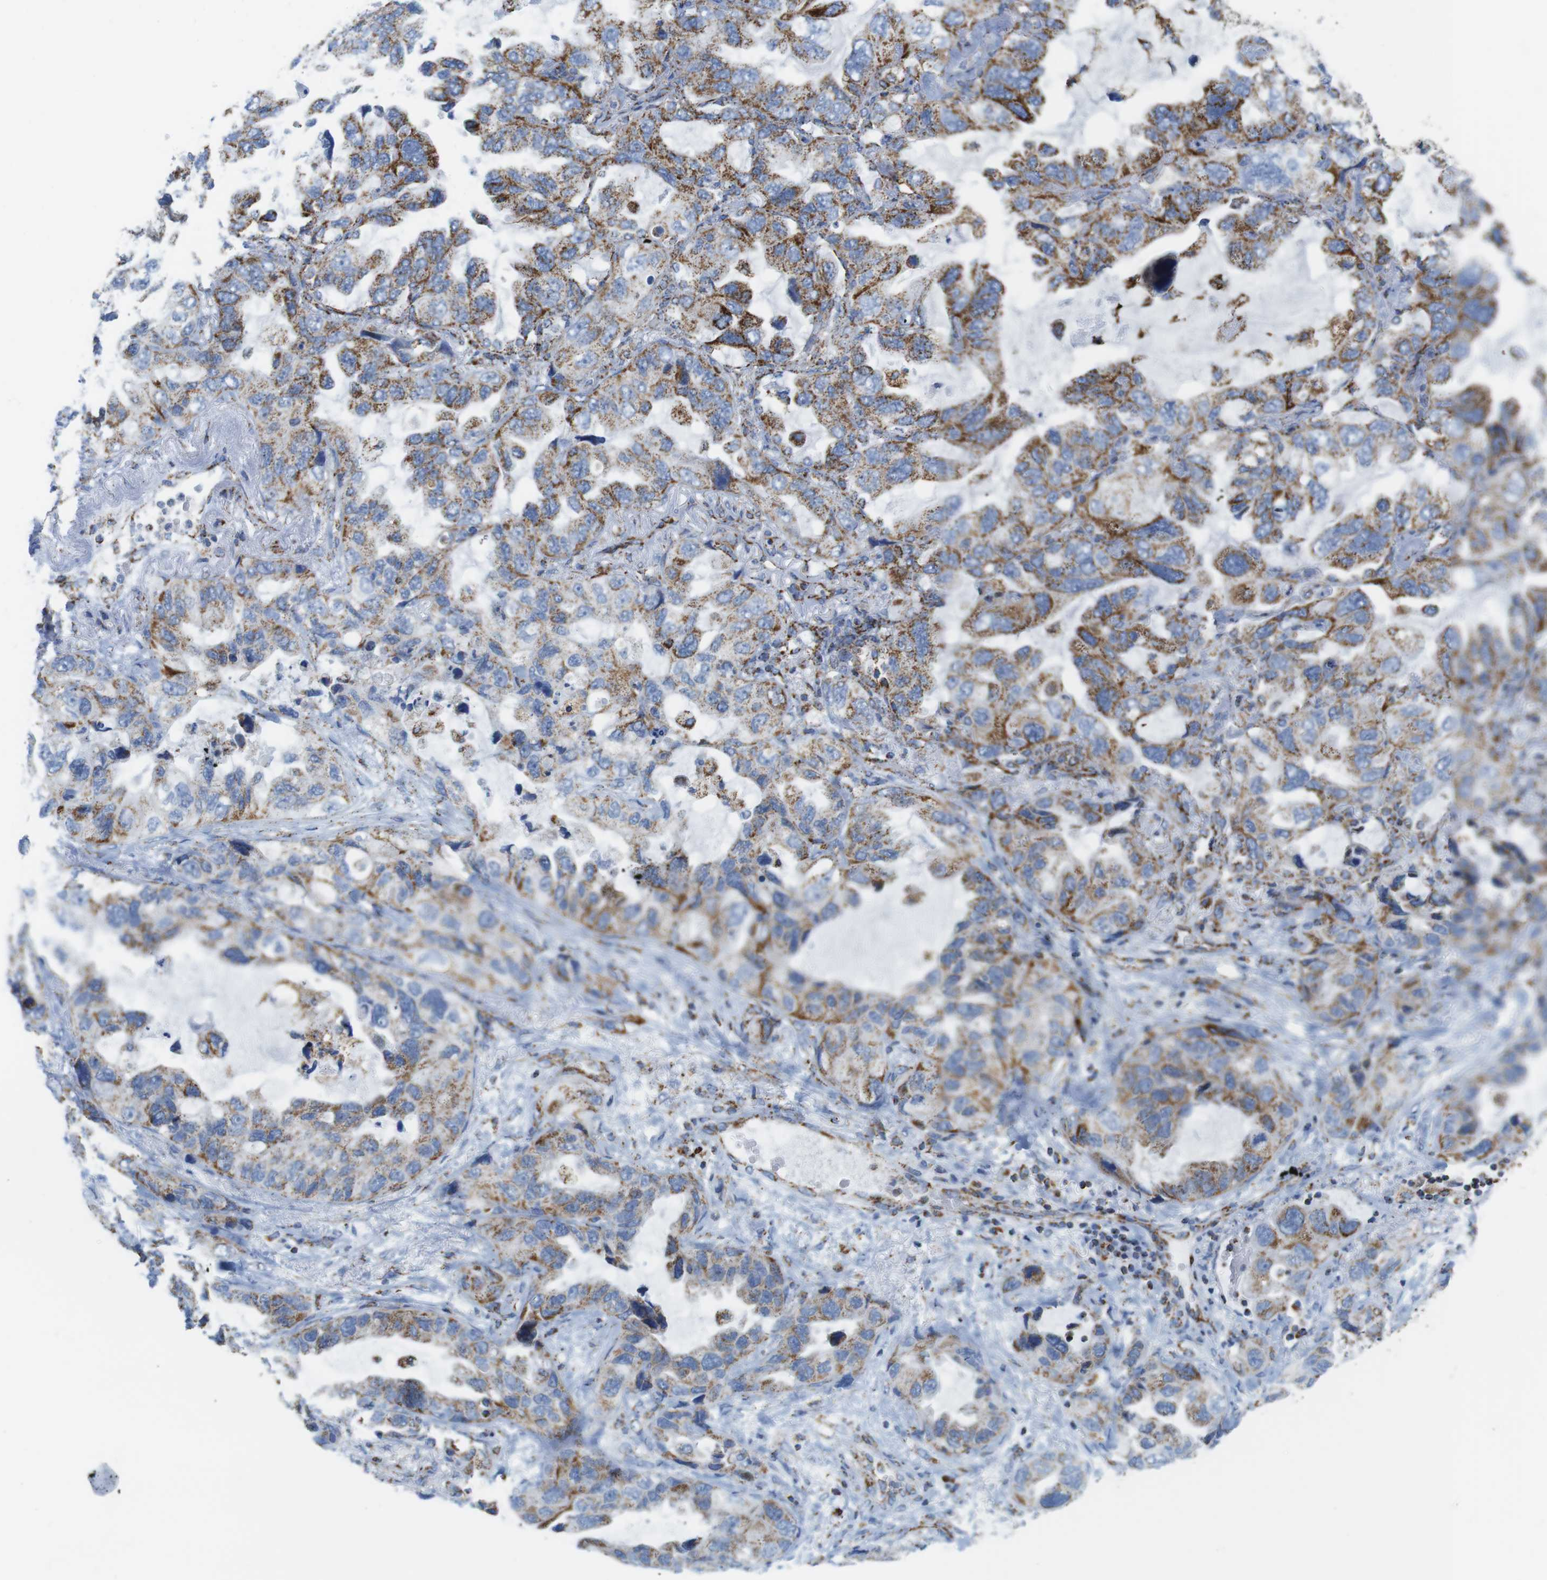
{"staining": {"intensity": "moderate", "quantity": ">75%", "location": "cytoplasmic/membranous"}, "tissue": "lung cancer", "cell_type": "Tumor cells", "image_type": "cancer", "snomed": [{"axis": "morphology", "description": "Squamous cell carcinoma, NOS"}, {"axis": "topography", "description": "Lung"}], "caption": "Immunohistochemical staining of human squamous cell carcinoma (lung) displays moderate cytoplasmic/membranous protein expression in about >75% of tumor cells. (Brightfield microscopy of DAB IHC at high magnification).", "gene": "ATP5PO", "patient": {"sex": "female", "age": 73}}